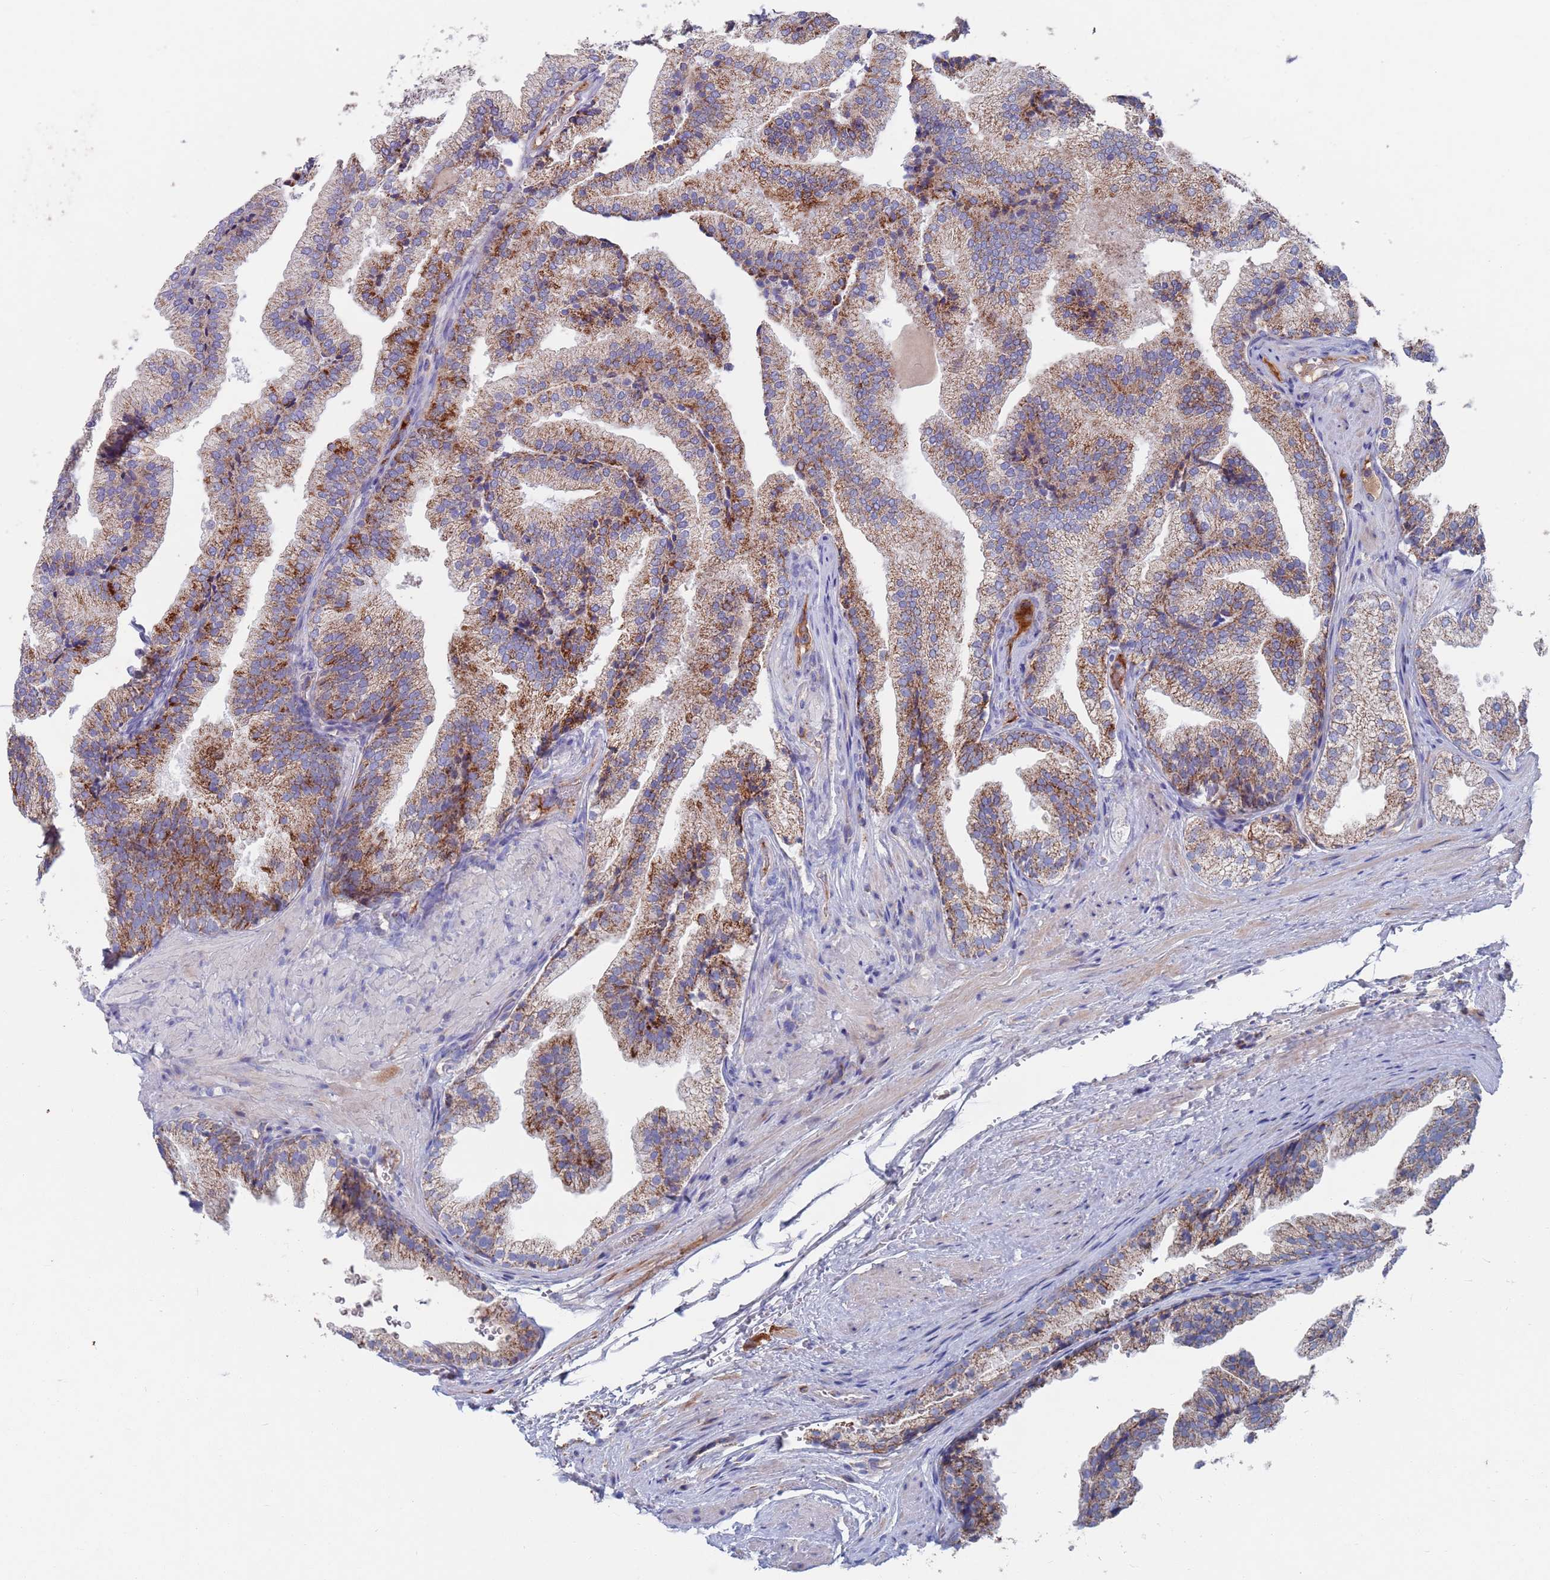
{"staining": {"intensity": "strong", "quantity": "25%-75%", "location": "cytoplasmic/membranous"}, "tissue": "prostate", "cell_type": "Glandular cells", "image_type": "normal", "snomed": [{"axis": "morphology", "description": "Normal tissue, NOS"}, {"axis": "topography", "description": "Prostate"}], "caption": "Immunohistochemistry (IHC) photomicrograph of unremarkable human prostate stained for a protein (brown), which shows high levels of strong cytoplasmic/membranous positivity in about 25%-75% of glandular cells.", "gene": "MRPL22", "patient": {"sex": "male", "age": 76}}